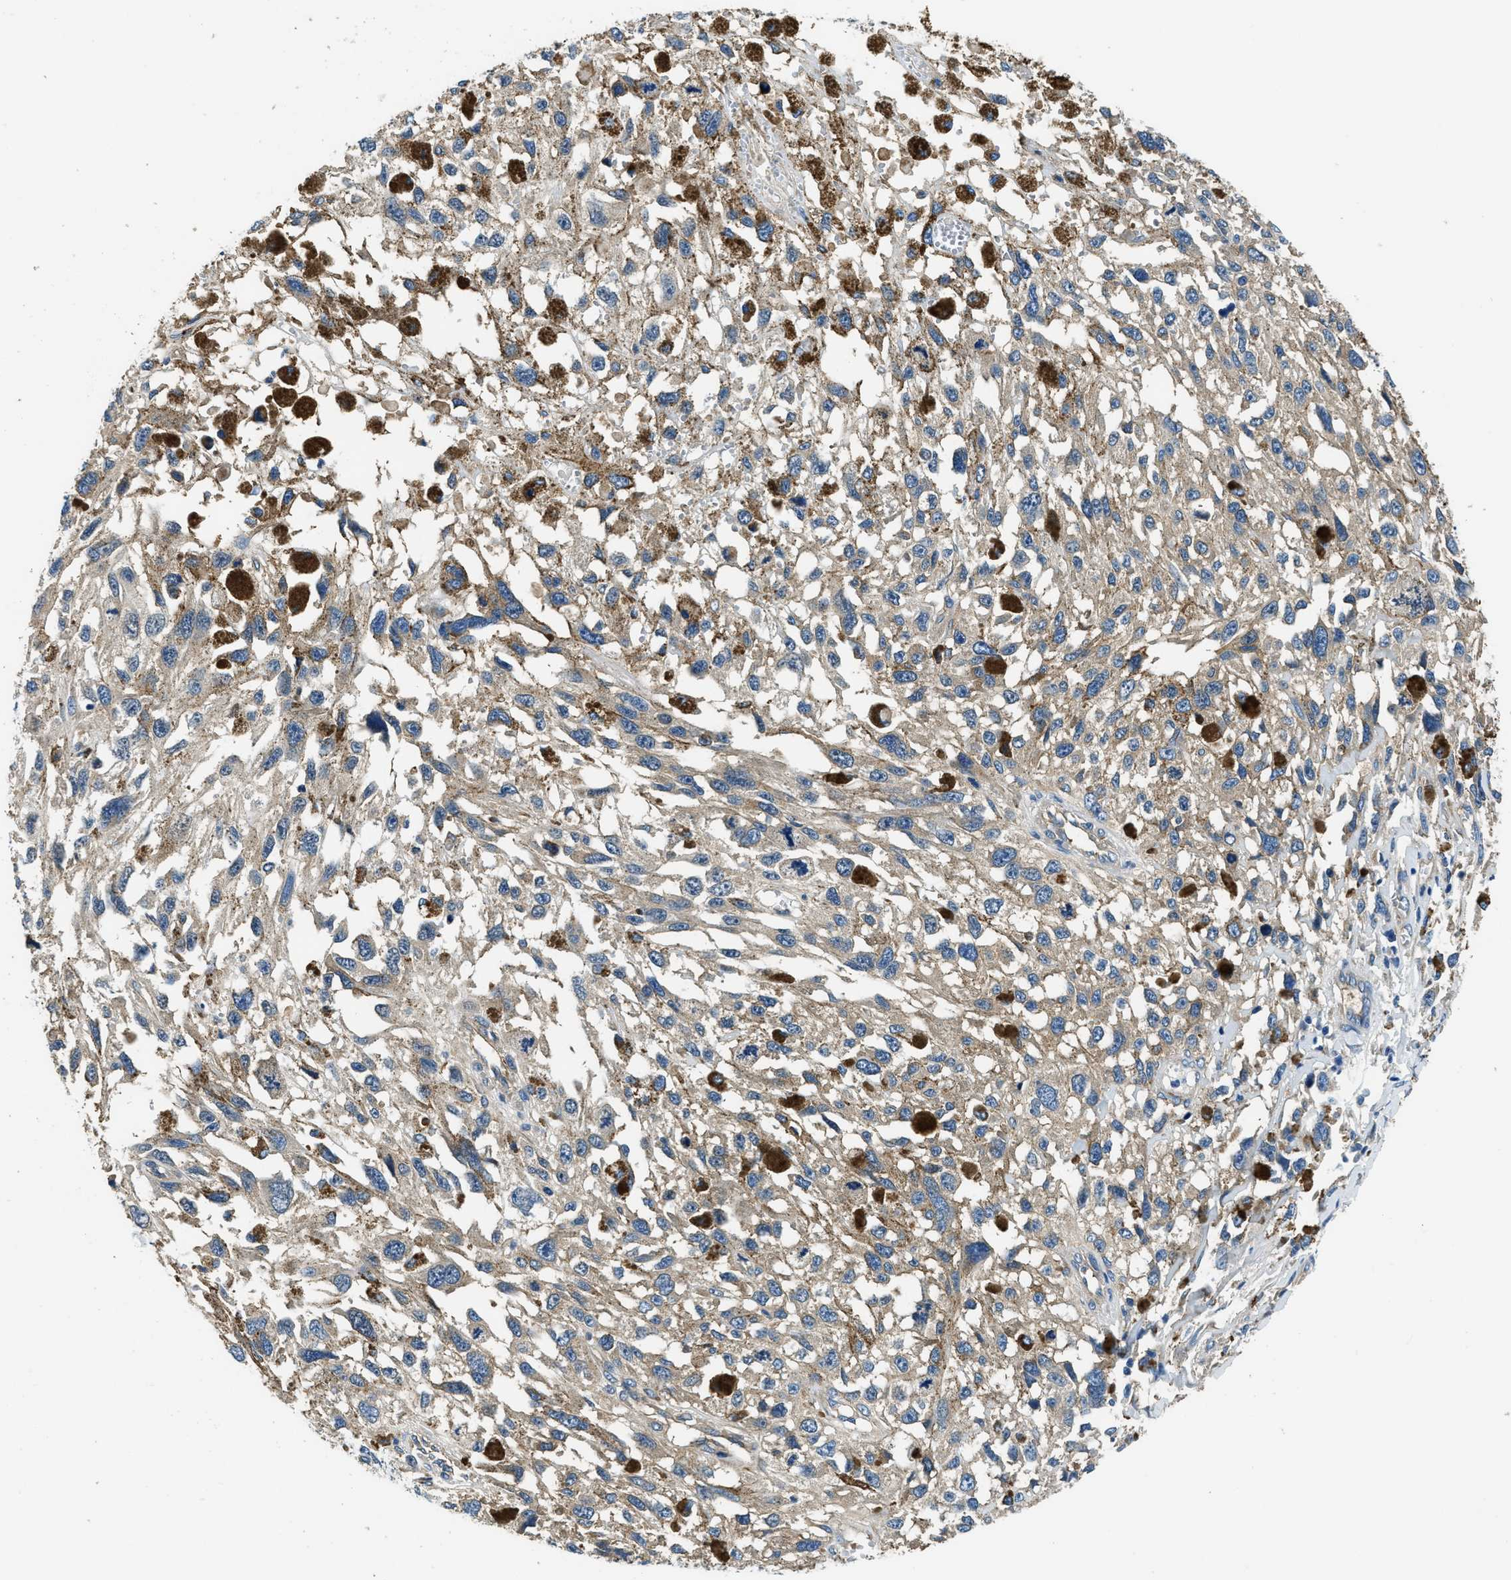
{"staining": {"intensity": "weak", "quantity": "25%-75%", "location": "cytoplasmic/membranous"}, "tissue": "melanoma", "cell_type": "Tumor cells", "image_type": "cancer", "snomed": [{"axis": "morphology", "description": "Malignant melanoma, Metastatic site"}, {"axis": "topography", "description": "Lymph node"}], "caption": "Immunohistochemistry of melanoma reveals low levels of weak cytoplasmic/membranous staining in about 25%-75% of tumor cells. Nuclei are stained in blue.", "gene": "TWF1", "patient": {"sex": "male", "age": 59}}